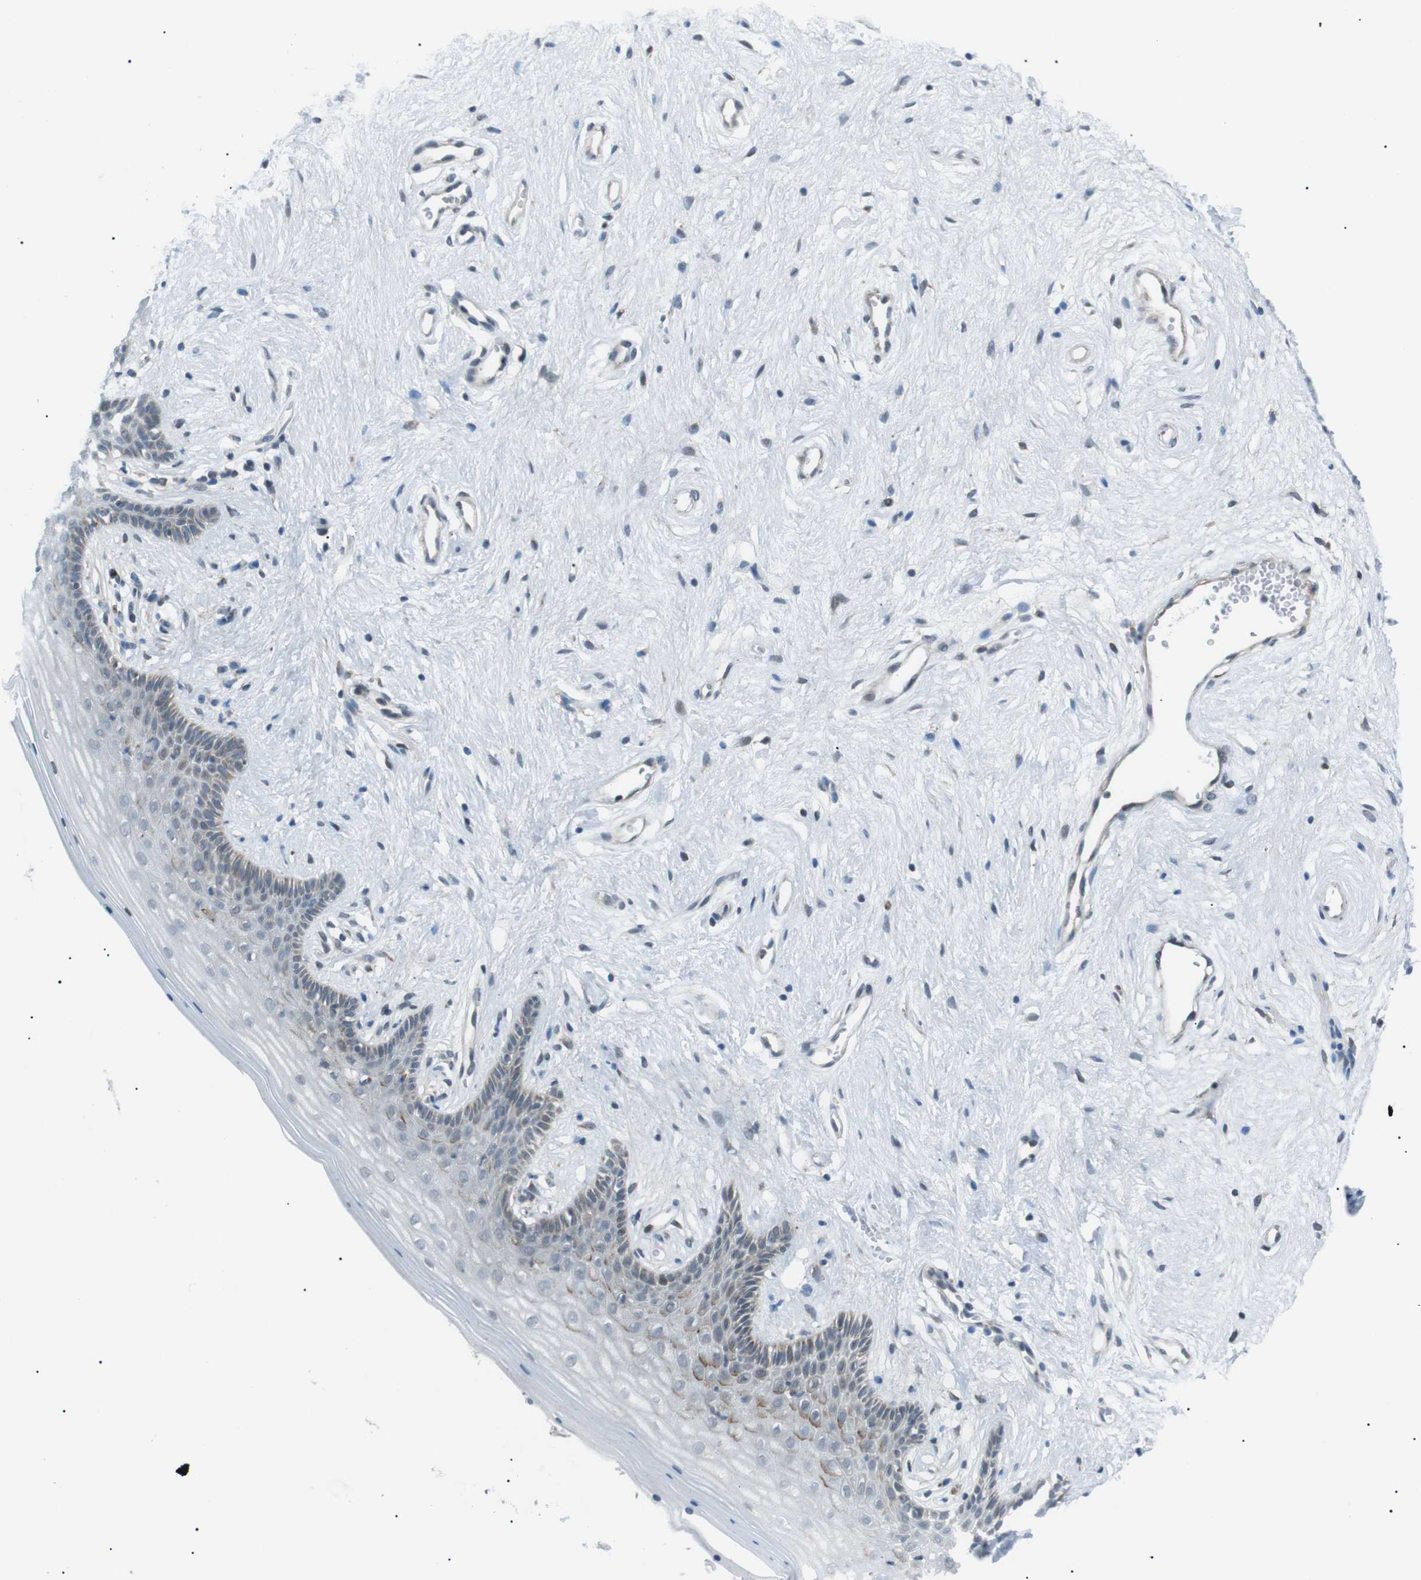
{"staining": {"intensity": "moderate", "quantity": "<25%", "location": "cytoplasmic/membranous"}, "tissue": "vagina", "cell_type": "Squamous epithelial cells", "image_type": "normal", "snomed": [{"axis": "morphology", "description": "Normal tissue, NOS"}, {"axis": "topography", "description": "Vagina"}], "caption": "High-power microscopy captured an immunohistochemistry micrograph of unremarkable vagina, revealing moderate cytoplasmic/membranous staining in approximately <25% of squamous epithelial cells.", "gene": "ARID5B", "patient": {"sex": "female", "age": 44}}